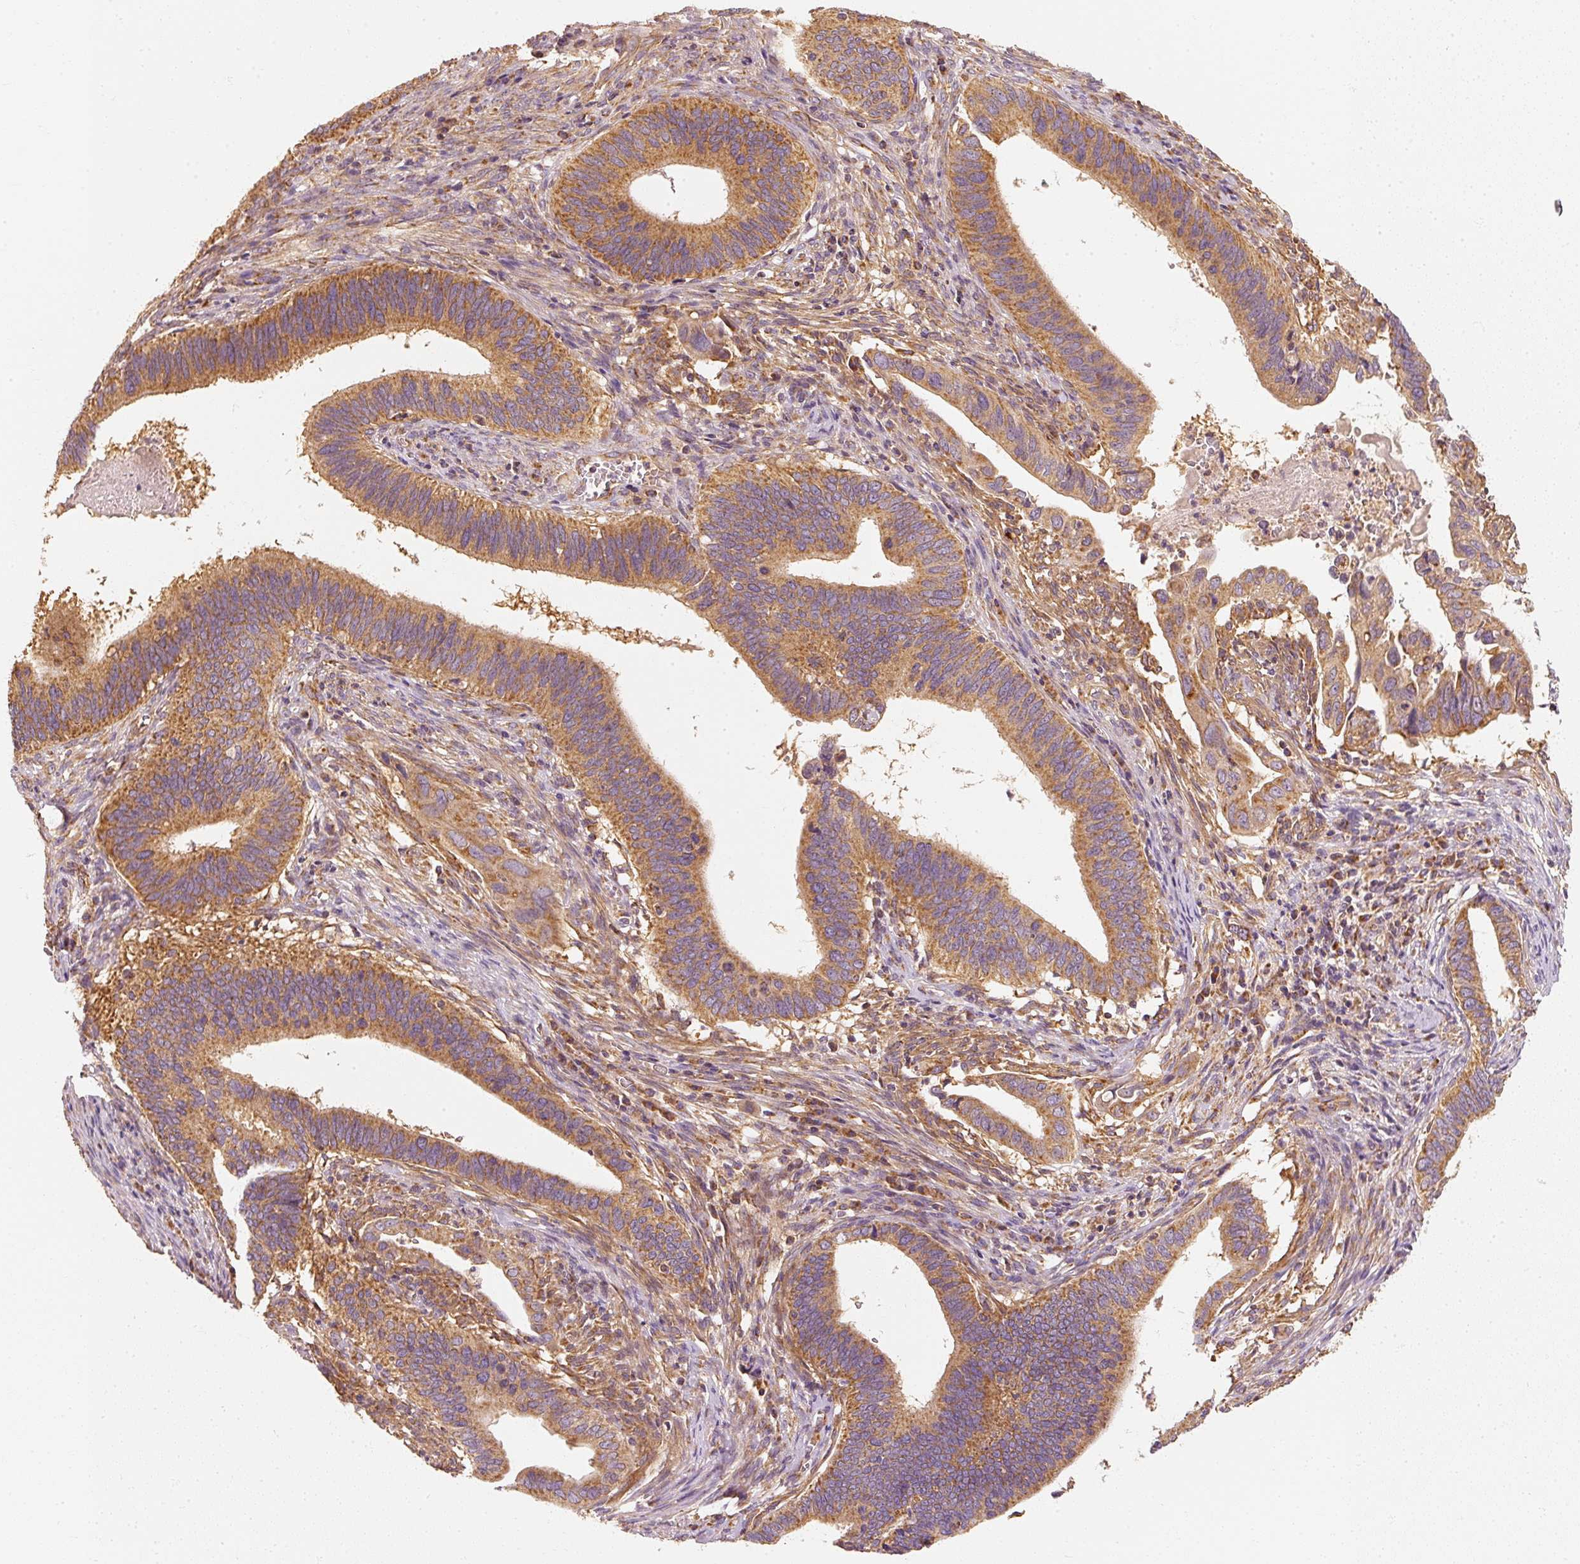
{"staining": {"intensity": "moderate", "quantity": ">75%", "location": "cytoplasmic/membranous"}, "tissue": "cervical cancer", "cell_type": "Tumor cells", "image_type": "cancer", "snomed": [{"axis": "morphology", "description": "Adenocarcinoma, NOS"}, {"axis": "topography", "description": "Cervix"}], "caption": "Brown immunohistochemical staining in cervical cancer (adenocarcinoma) exhibits moderate cytoplasmic/membranous staining in approximately >75% of tumor cells.", "gene": "TOMM40", "patient": {"sex": "female", "age": 42}}